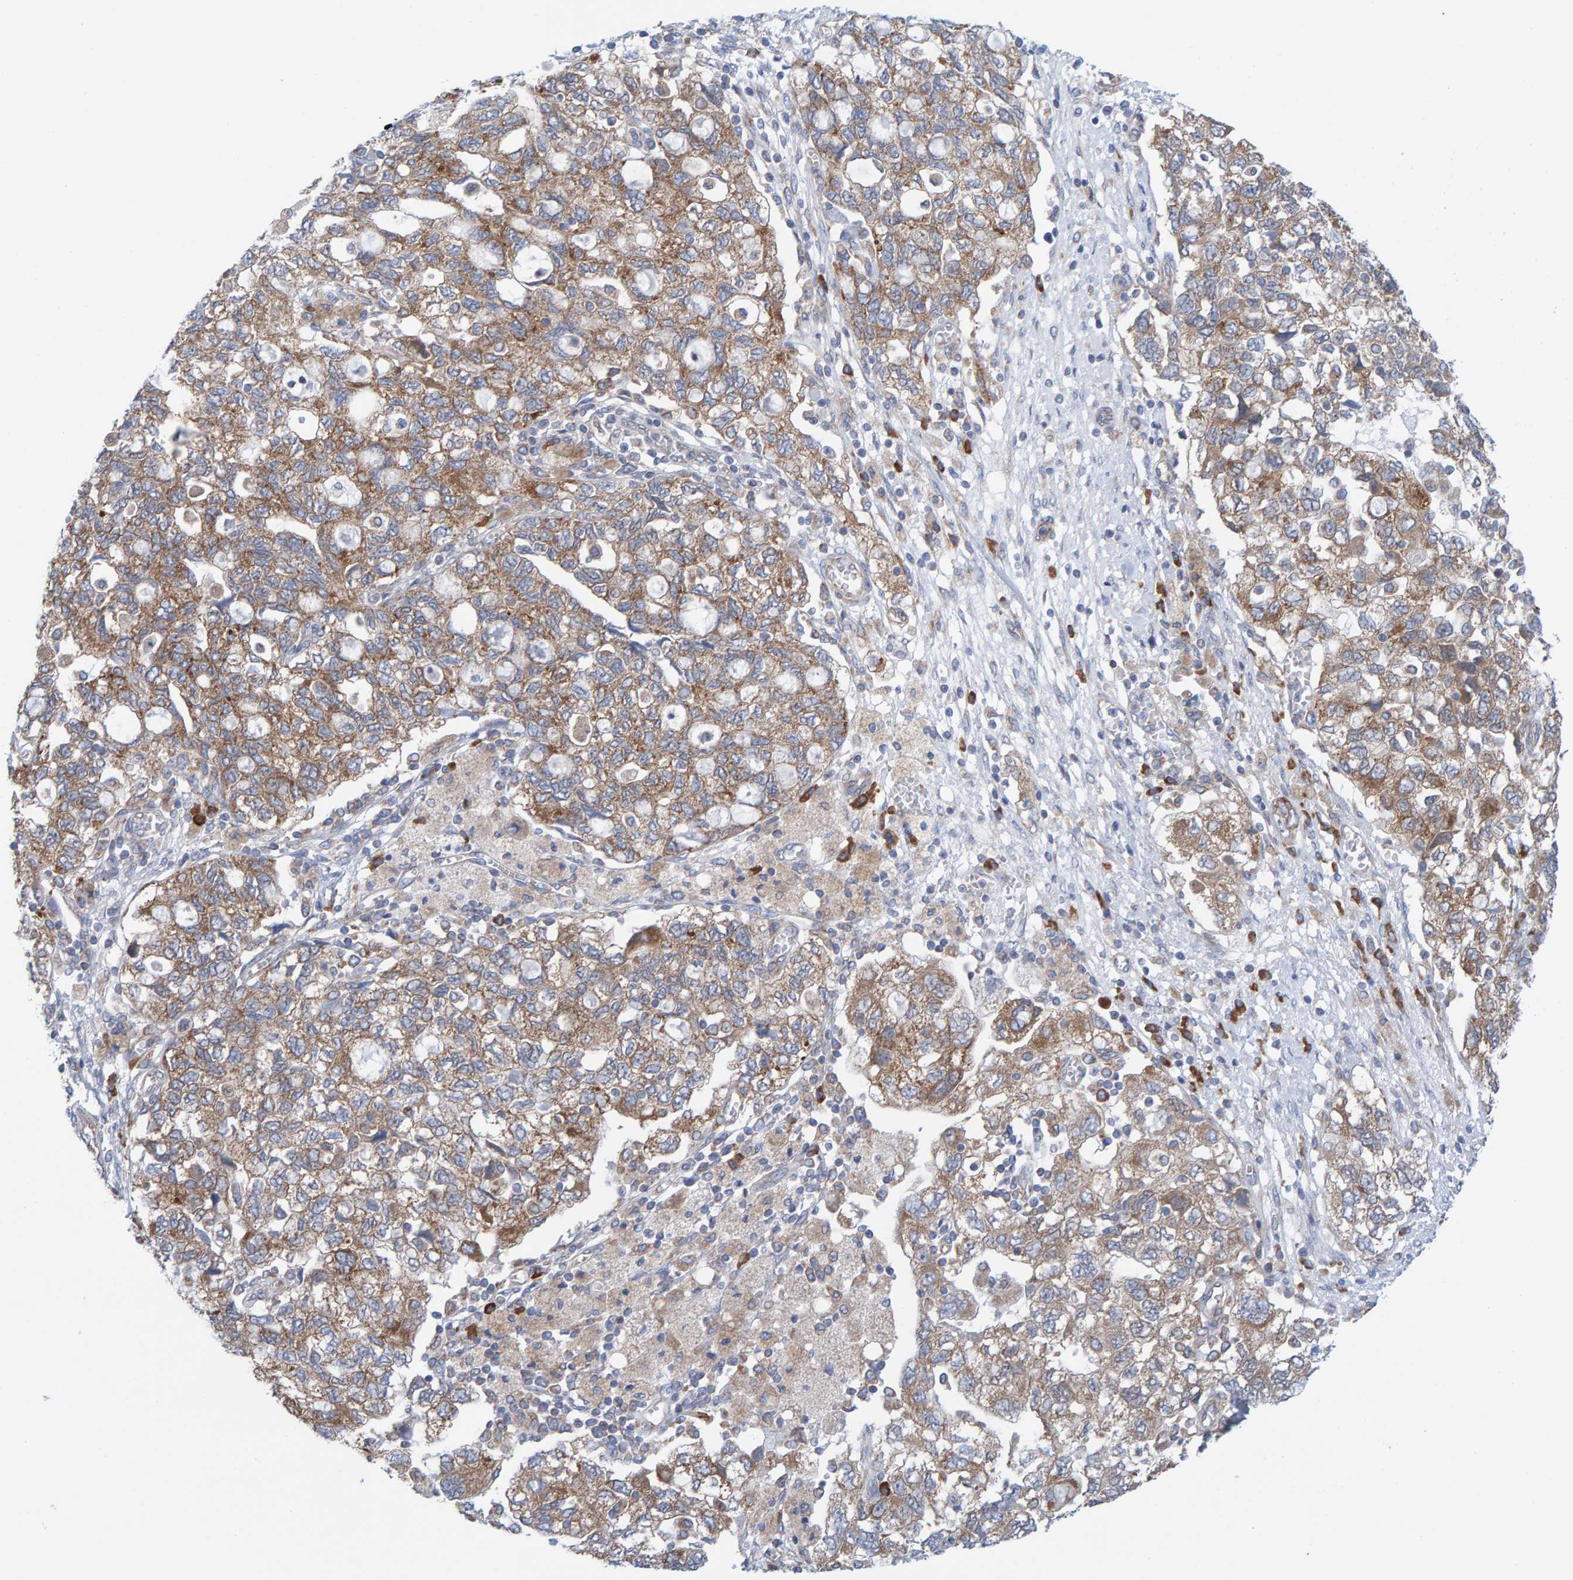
{"staining": {"intensity": "moderate", "quantity": ">75%", "location": "cytoplasmic/membranous"}, "tissue": "ovarian cancer", "cell_type": "Tumor cells", "image_type": "cancer", "snomed": [{"axis": "morphology", "description": "Carcinoma, NOS"}, {"axis": "morphology", "description": "Cystadenocarcinoma, serous, NOS"}, {"axis": "topography", "description": "Ovary"}], "caption": "Protein analysis of serous cystadenocarcinoma (ovarian) tissue displays moderate cytoplasmic/membranous expression in about >75% of tumor cells.", "gene": "CDK5RAP3", "patient": {"sex": "female", "age": 69}}